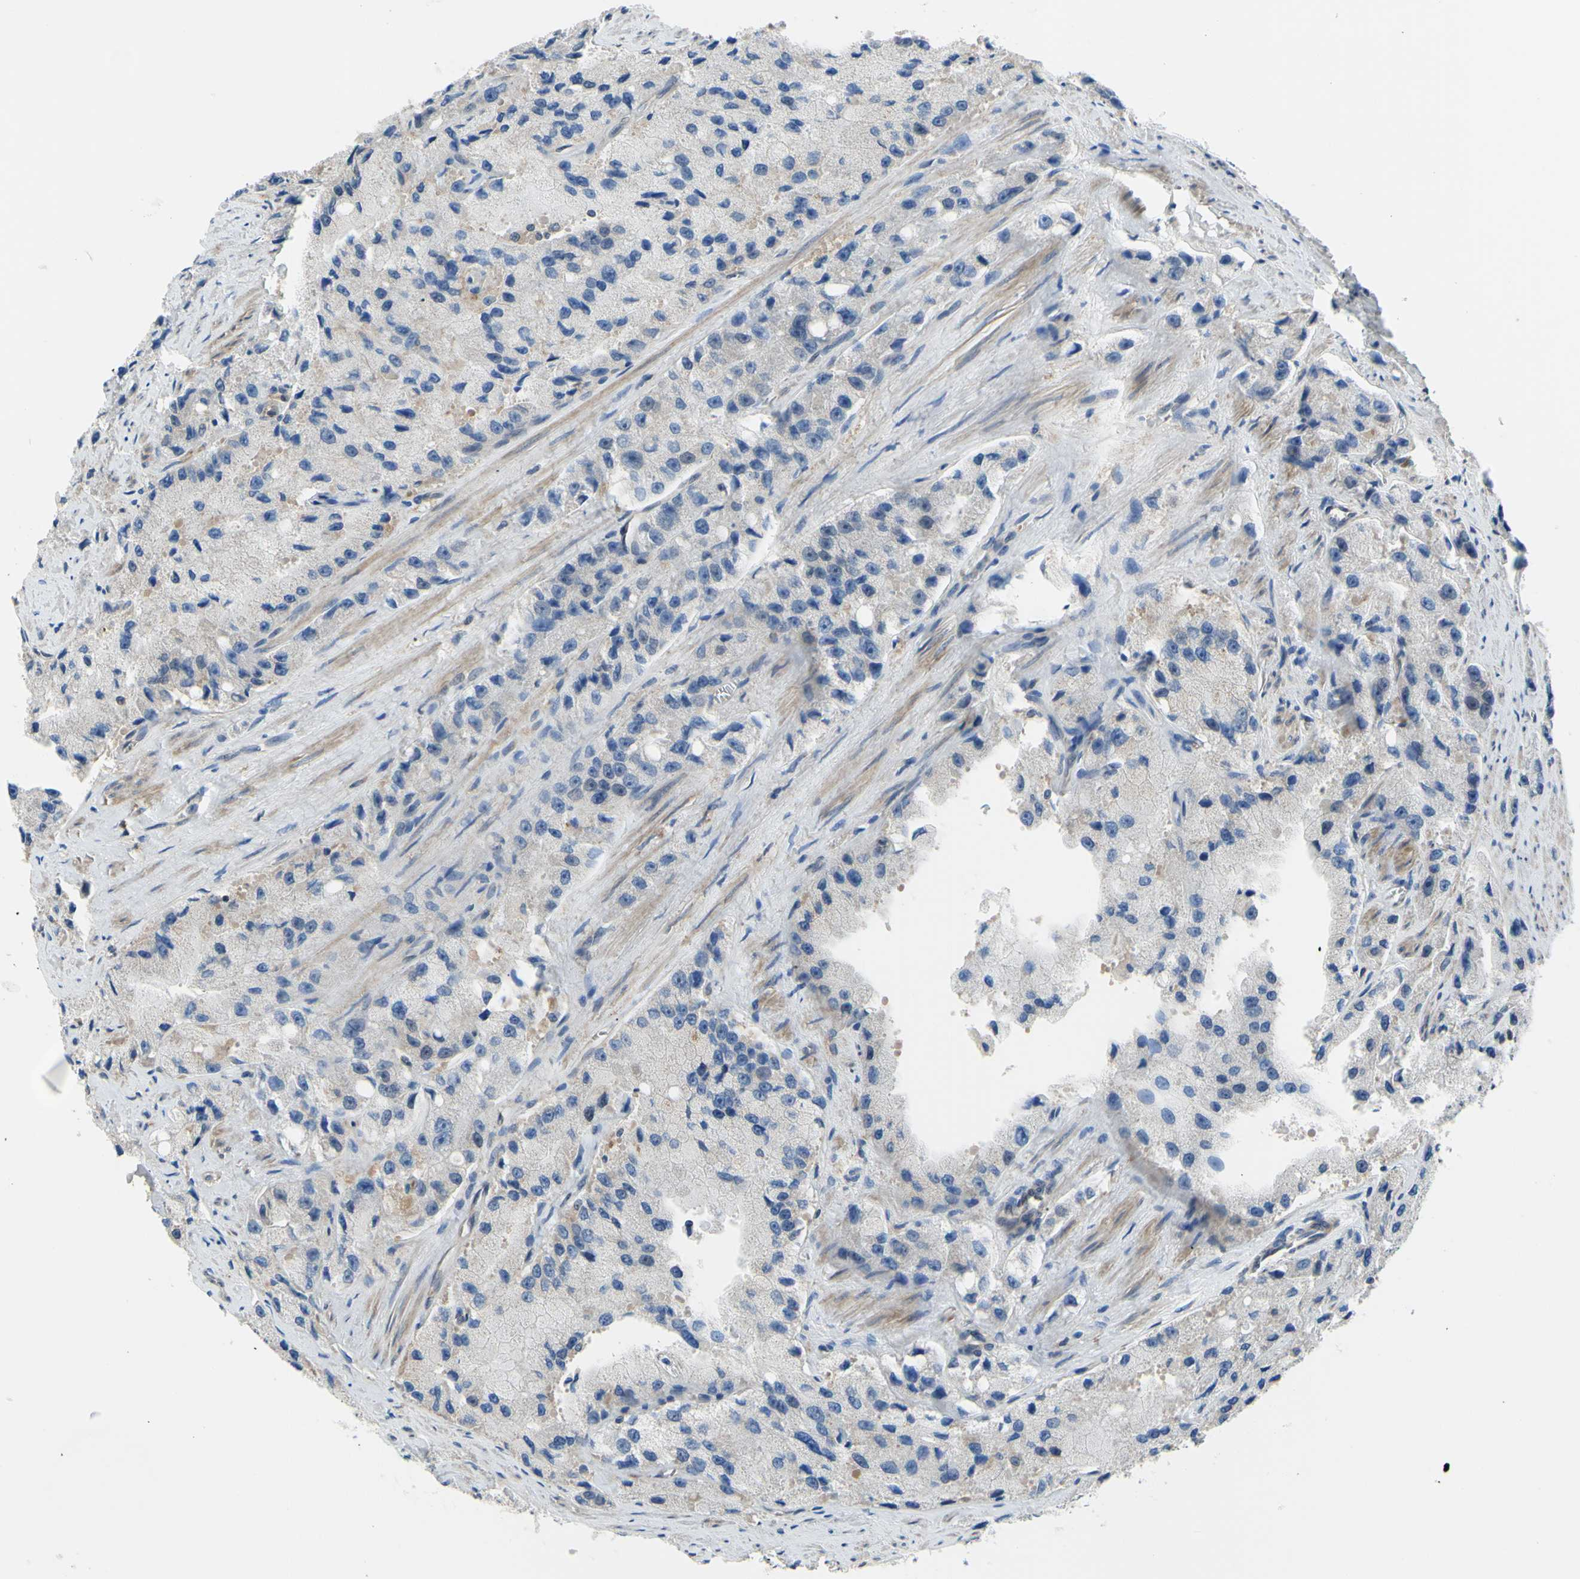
{"staining": {"intensity": "negative", "quantity": "none", "location": "none"}, "tissue": "prostate cancer", "cell_type": "Tumor cells", "image_type": "cancer", "snomed": [{"axis": "morphology", "description": "Adenocarcinoma, High grade"}, {"axis": "topography", "description": "Prostate"}], "caption": "DAB (3,3'-diaminobenzidine) immunohistochemical staining of prostate cancer exhibits no significant expression in tumor cells. (DAB immunohistochemistry, high magnification).", "gene": "UPK3B", "patient": {"sex": "male", "age": 58}}